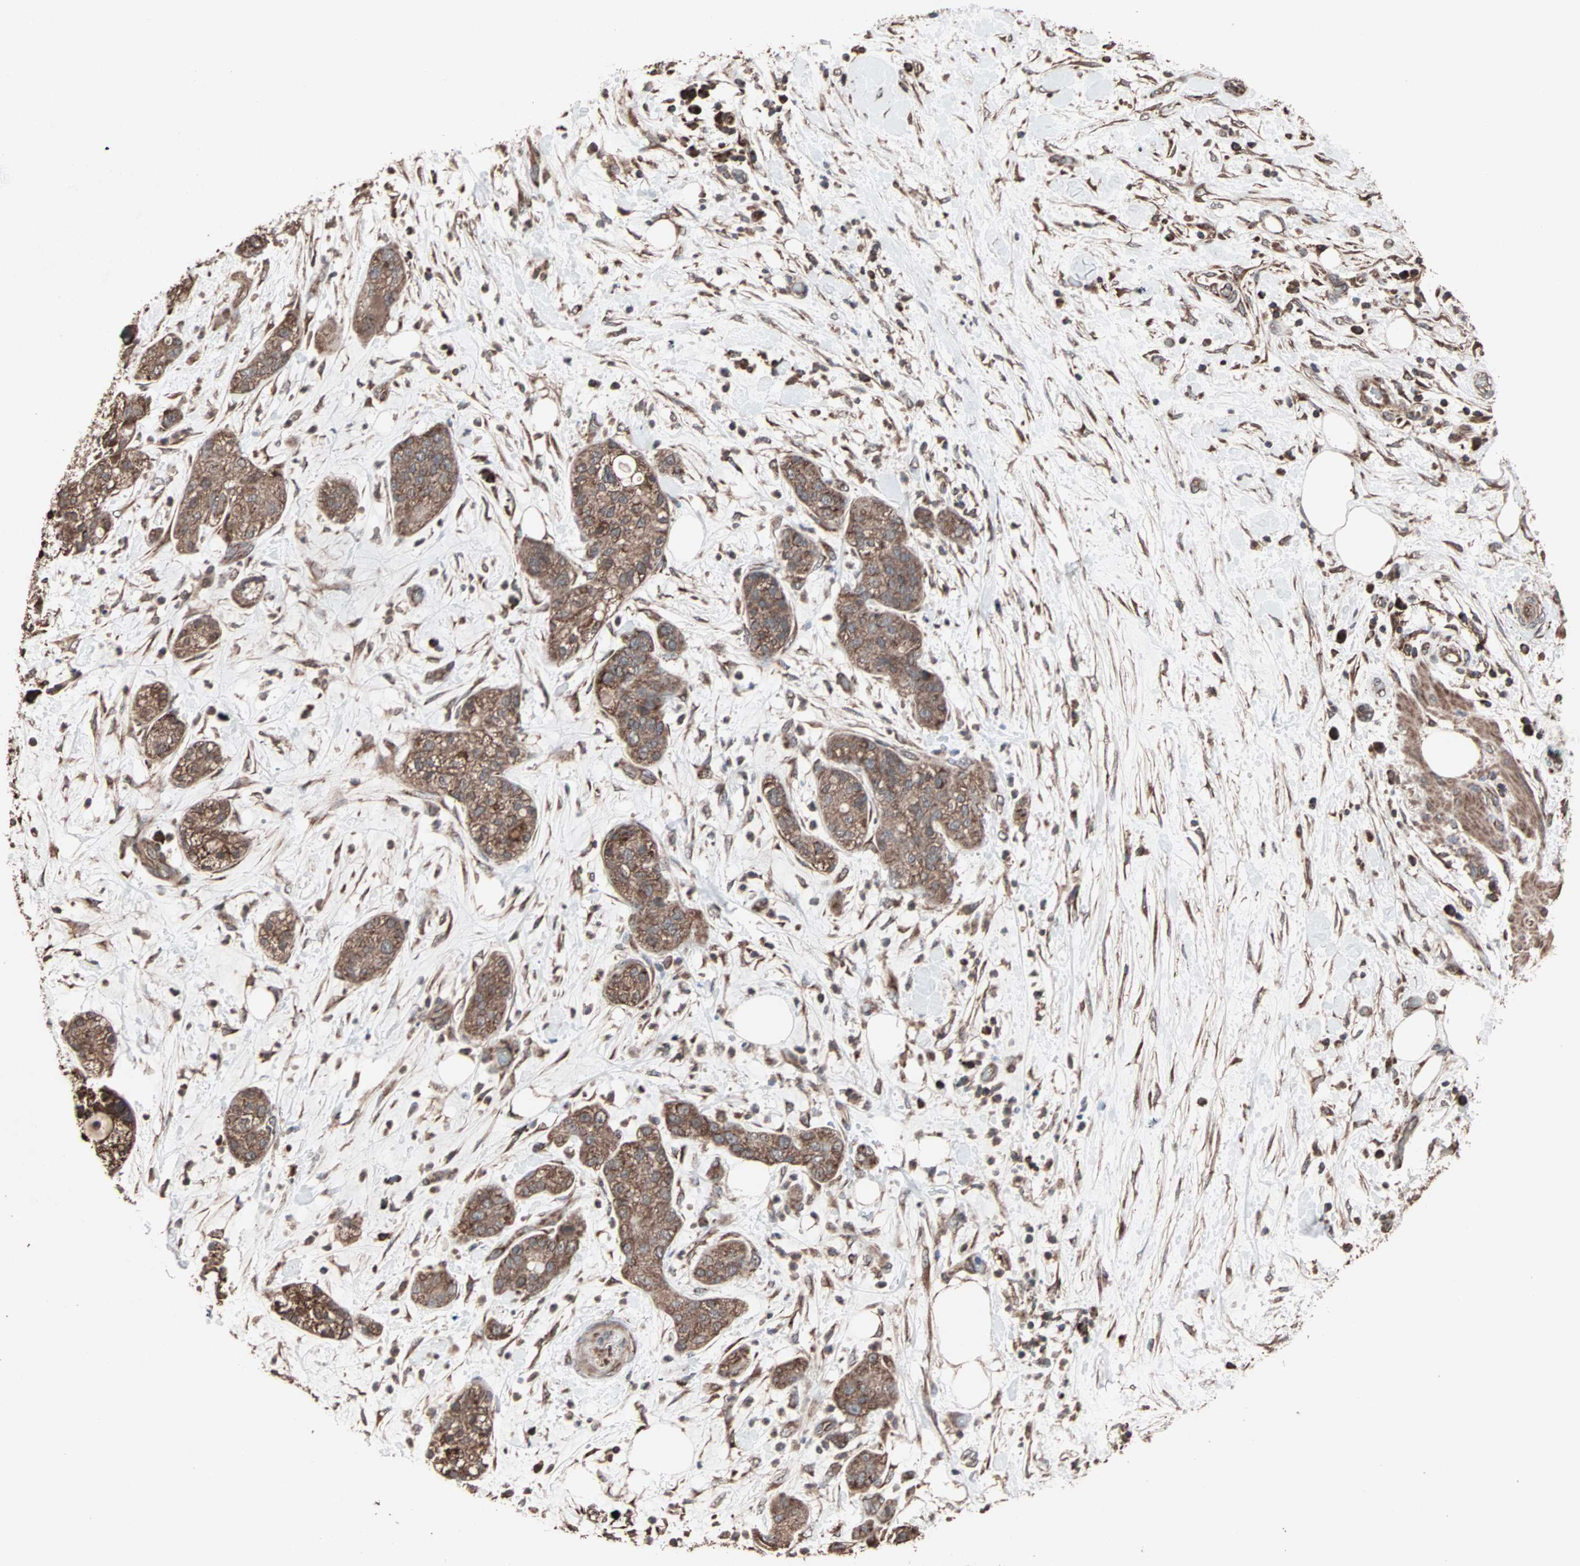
{"staining": {"intensity": "moderate", "quantity": ">75%", "location": "cytoplasmic/membranous"}, "tissue": "pancreatic cancer", "cell_type": "Tumor cells", "image_type": "cancer", "snomed": [{"axis": "morphology", "description": "Adenocarcinoma, NOS"}, {"axis": "topography", "description": "Pancreas"}], "caption": "Pancreatic cancer stained with a brown dye displays moderate cytoplasmic/membranous positive positivity in approximately >75% of tumor cells.", "gene": "MRPL2", "patient": {"sex": "female", "age": 78}}